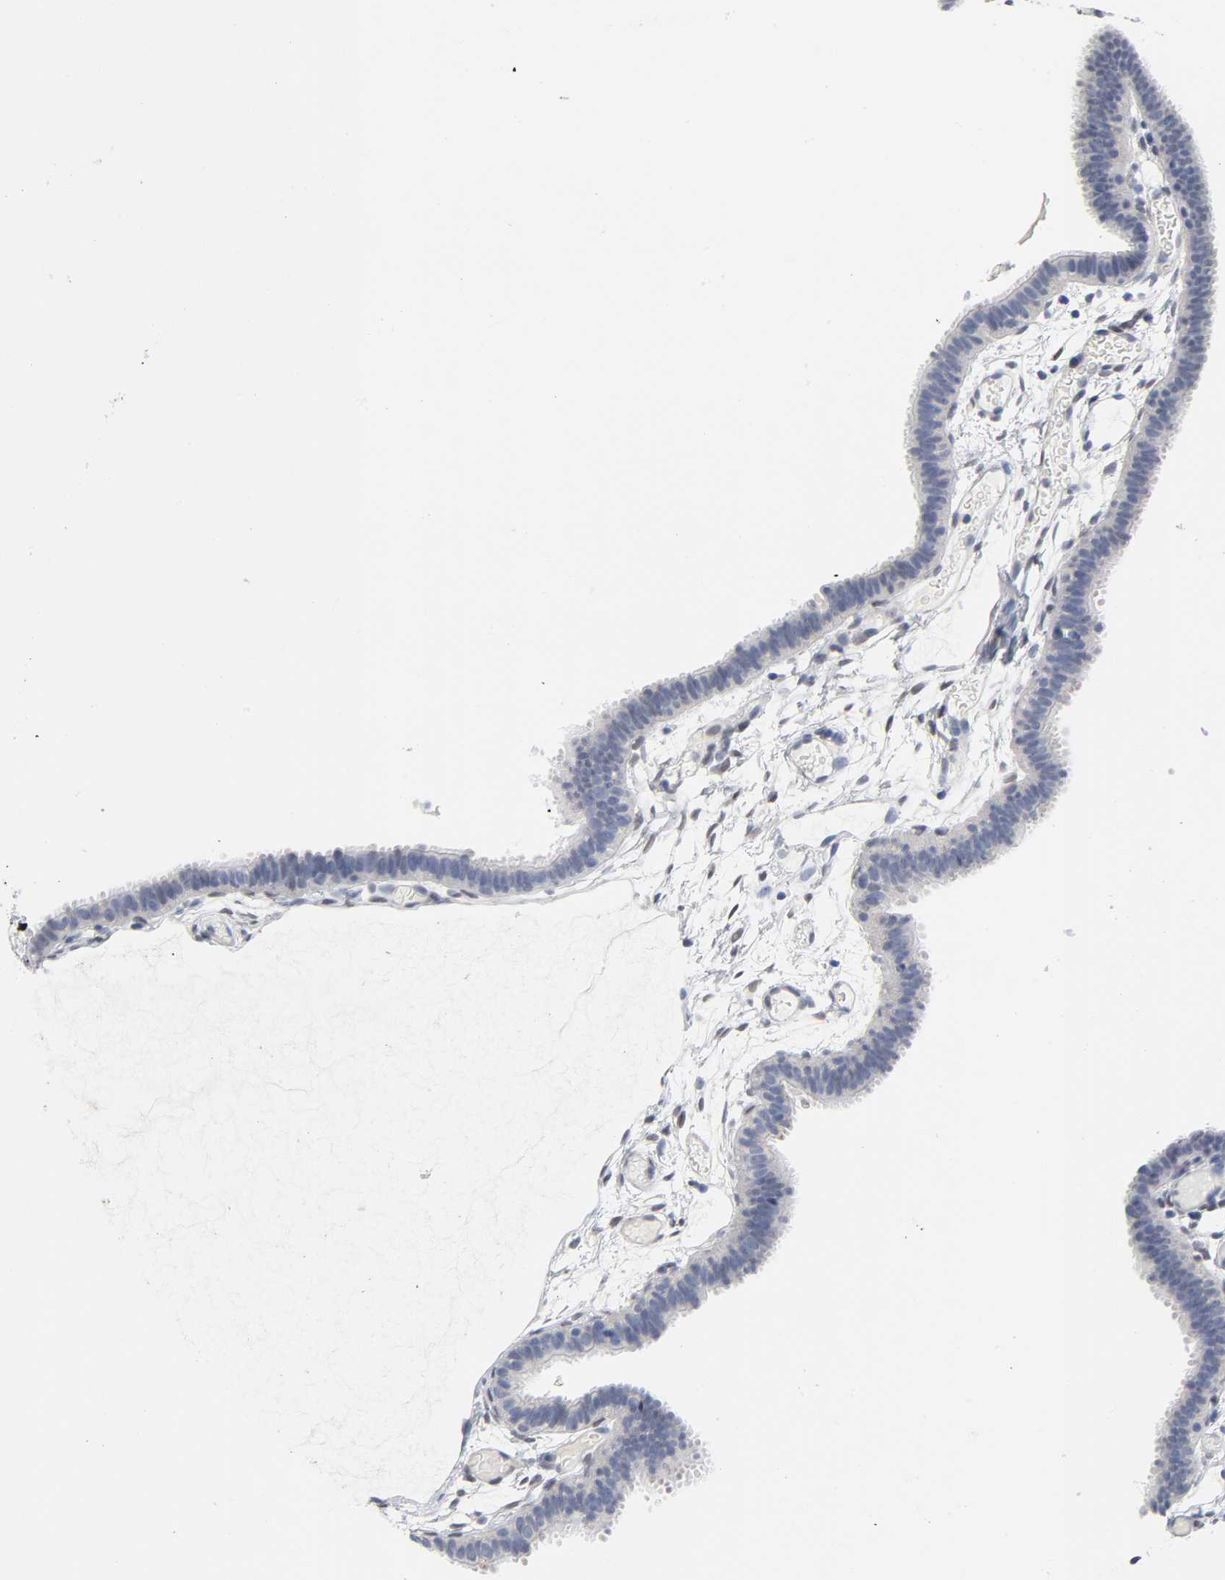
{"staining": {"intensity": "negative", "quantity": "none", "location": "none"}, "tissue": "fallopian tube", "cell_type": "Glandular cells", "image_type": "normal", "snomed": [{"axis": "morphology", "description": "Normal tissue, NOS"}, {"axis": "topography", "description": "Fallopian tube"}], "caption": "The photomicrograph demonstrates no significant staining in glandular cells of fallopian tube. The staining was performed using DAB to visualize the protein expression in brown, while the nuclei were stained in blue with hematoxylin (Magnification: 20x).", "gene": "SALL2", "patient": {"sex": "female", "age": 29}}